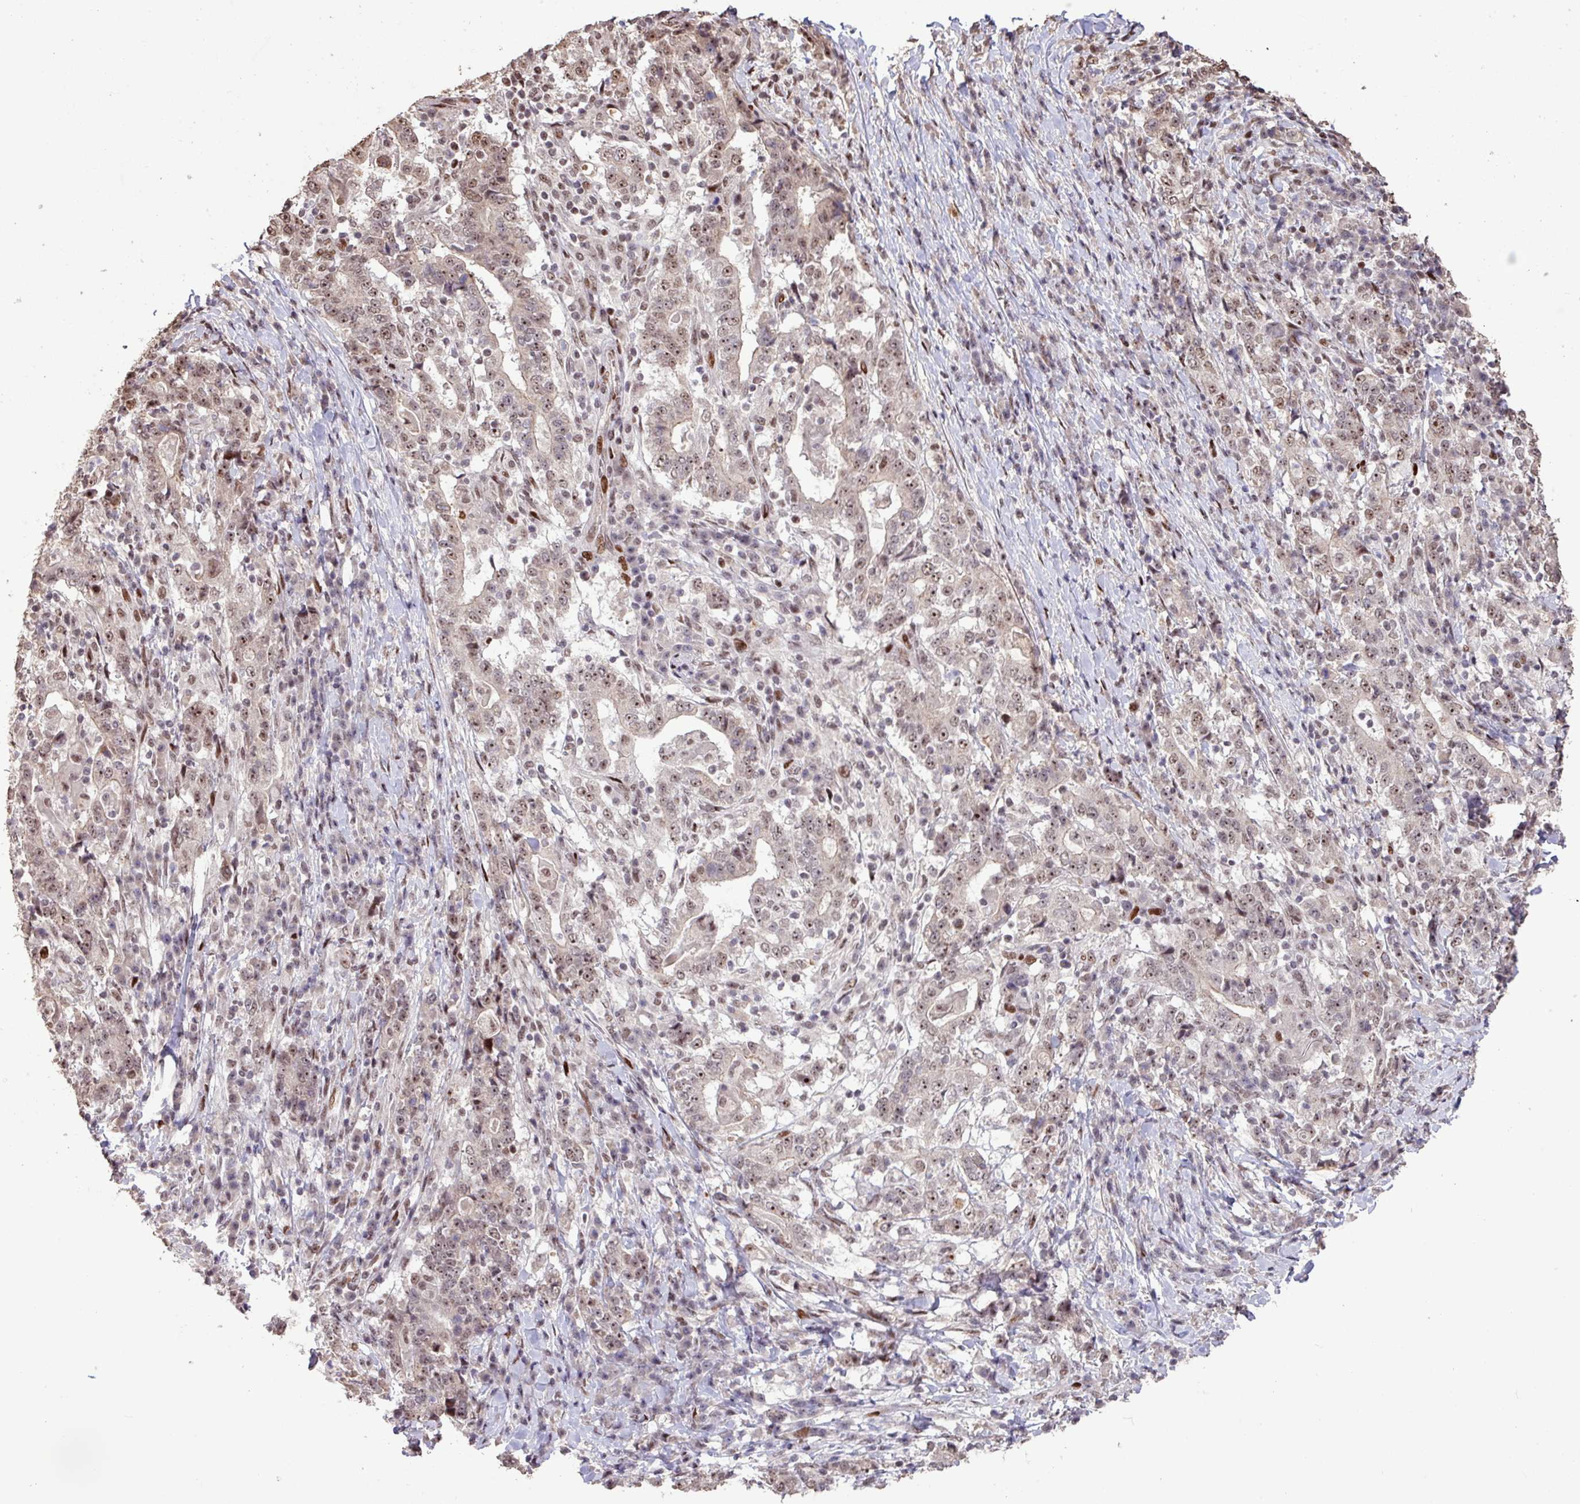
{"staining": {"intensity": "weak", "quantity": "25%-75%", "location": "nuclear"}, "tissue": "stomach cancer", "cell_type": "Tumor cells", "image_type": "cancer", "snomed": [{"axis": "morphology", "description": "Normal tissue, NOS"}, {"axis": "morphology", "description": "Adenocarcinoma, NOS"}, {"axis": "topography", "description": "Stomach, upper"}, {"axis": "topography", "description": "Stomach"}], "caption": "The immunohistochemical stain highlights weak nuclear expression in tumor cells of stomach cancer tissue. Using DAB (brown) and hematoxylin (blue) stains, captured at high magnification using brightfield microscopy.", "gene": "ZNF709", "patient": {"sex": "male", "age": 59}}